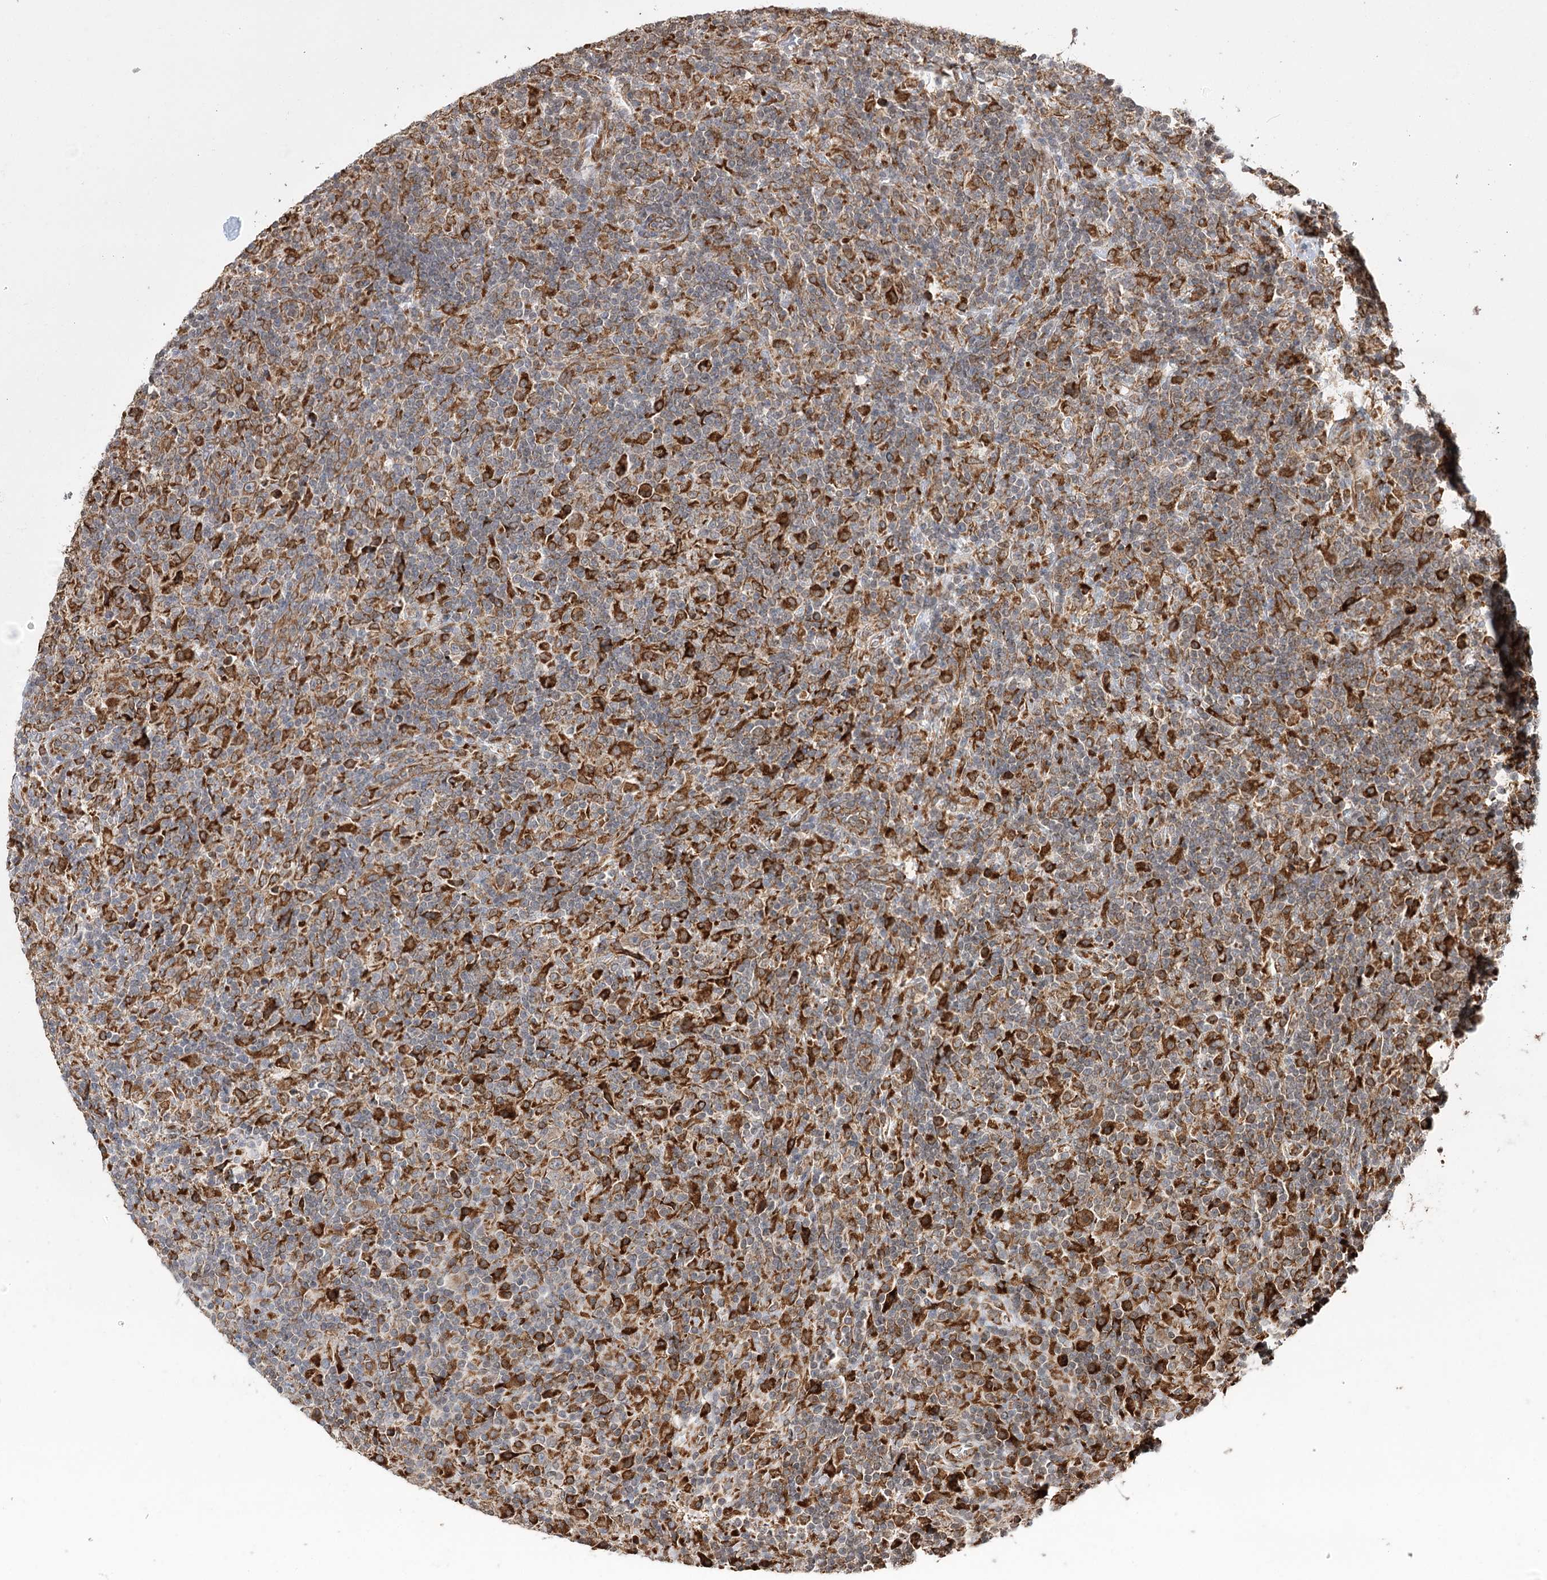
{"staining": {"intensity": "moderate", "quantity": ">75%", "location": "cytoplasmic/membranous"}, "tissue": "lymphoma", "cell_type": "Tumor cells", "image_type": "cancer", "snomed": [{"axis": "morphology", "description": "Hodgkin's disease, NOS"}, {"axis": "topography", "description": "Lymph node"}], "caption": "Immunohistochemical staining of Hodgkin's disease displays medium levels of moderate cytoplasmic/membranous protein staining in about >75% of tumor cells.", "gene": "DNAJB14", "patient": {"sex": "male", "age": 70}}